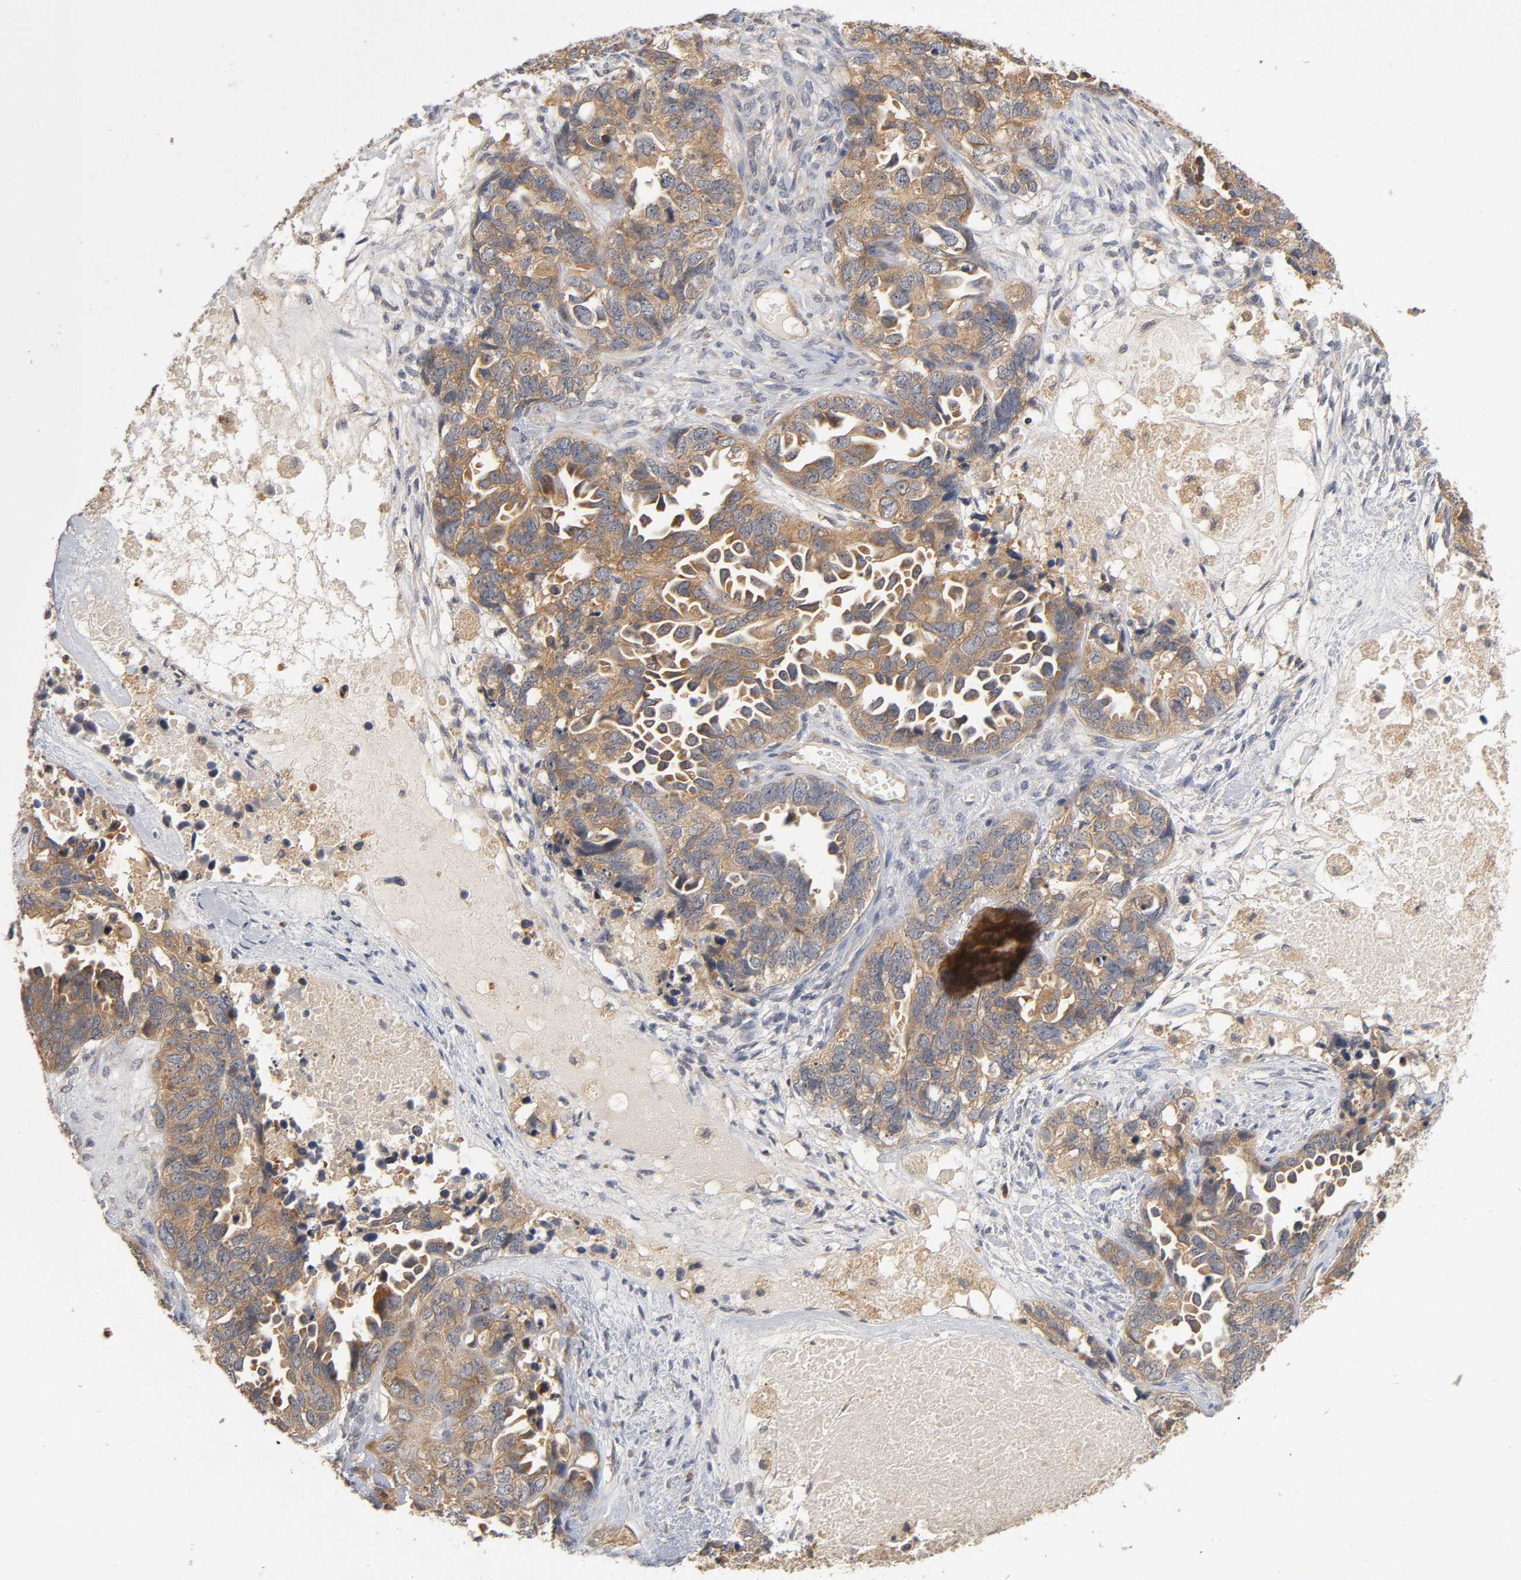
{"staining": {"intensity": "strong", "quantity": ">75%", "location": "cytoplasmic/membranous"}, "tissue": "ovarian cancer", "cell_type": "Tumor cells", "image_type": "cancer", "snomed": [{"axis": "morphology", "description": "Cystadenocarcinoma, serous, NOS"}, {"axis": "topography", "description": "Ovary"}], "caption": "High-power microscopy captured an immunohistochemistry (IHC) image of serous cystadenocarcinoma (ovarian), revealing strong cytoplasmic/membranous positivity in approximately >75% of tumor cells.", "gene": "ACTR2", "patient": {"sex": "female", "age": 82}}